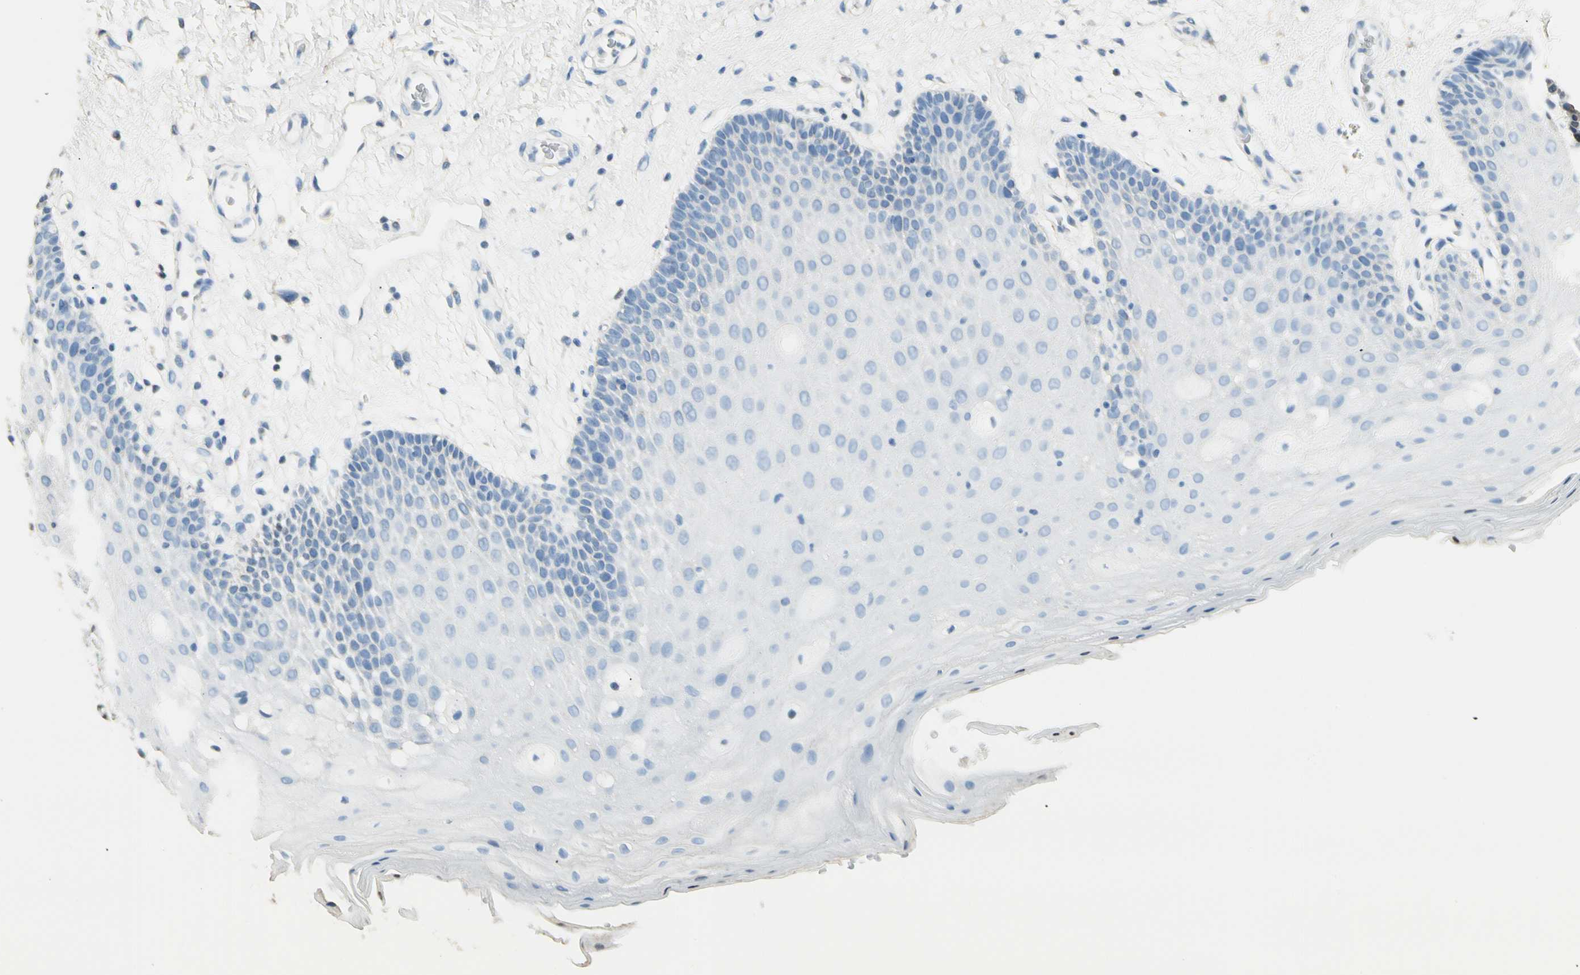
{"staining": {"intensity": "strong", "quantity": "25%-75%", "location": "nuclear"}, "tissue": "oral mucosa", "cell_type": "Squamous epithelial cells", "image_type": "normal", "snomed": [{"axis": "morphology", "description": "Normal tissue, NOS"}, {"axis": "morphology", "description": "Squamous cell carcinoma, NOS"}, {"axis": "topography", "description": "Skeletal muscle"}, {"axis": "topography", "description": "Oral tissue"}, {"axis": "topography", "description": "Head-Neck"}], "caption": "Immunohistochemical staining of benign oral mucosa reveals strong nuclear protein positivity in approximately 25%-75% of squamous epithelial cells. Using DAB (3,3'-diaminobenzidine) (brown) and hematoxylin (blue) stains, captured at high magnification using brightfield microscopy.", "gene": "IP6K2", "patient": {"sex": "male", "age": 71}}